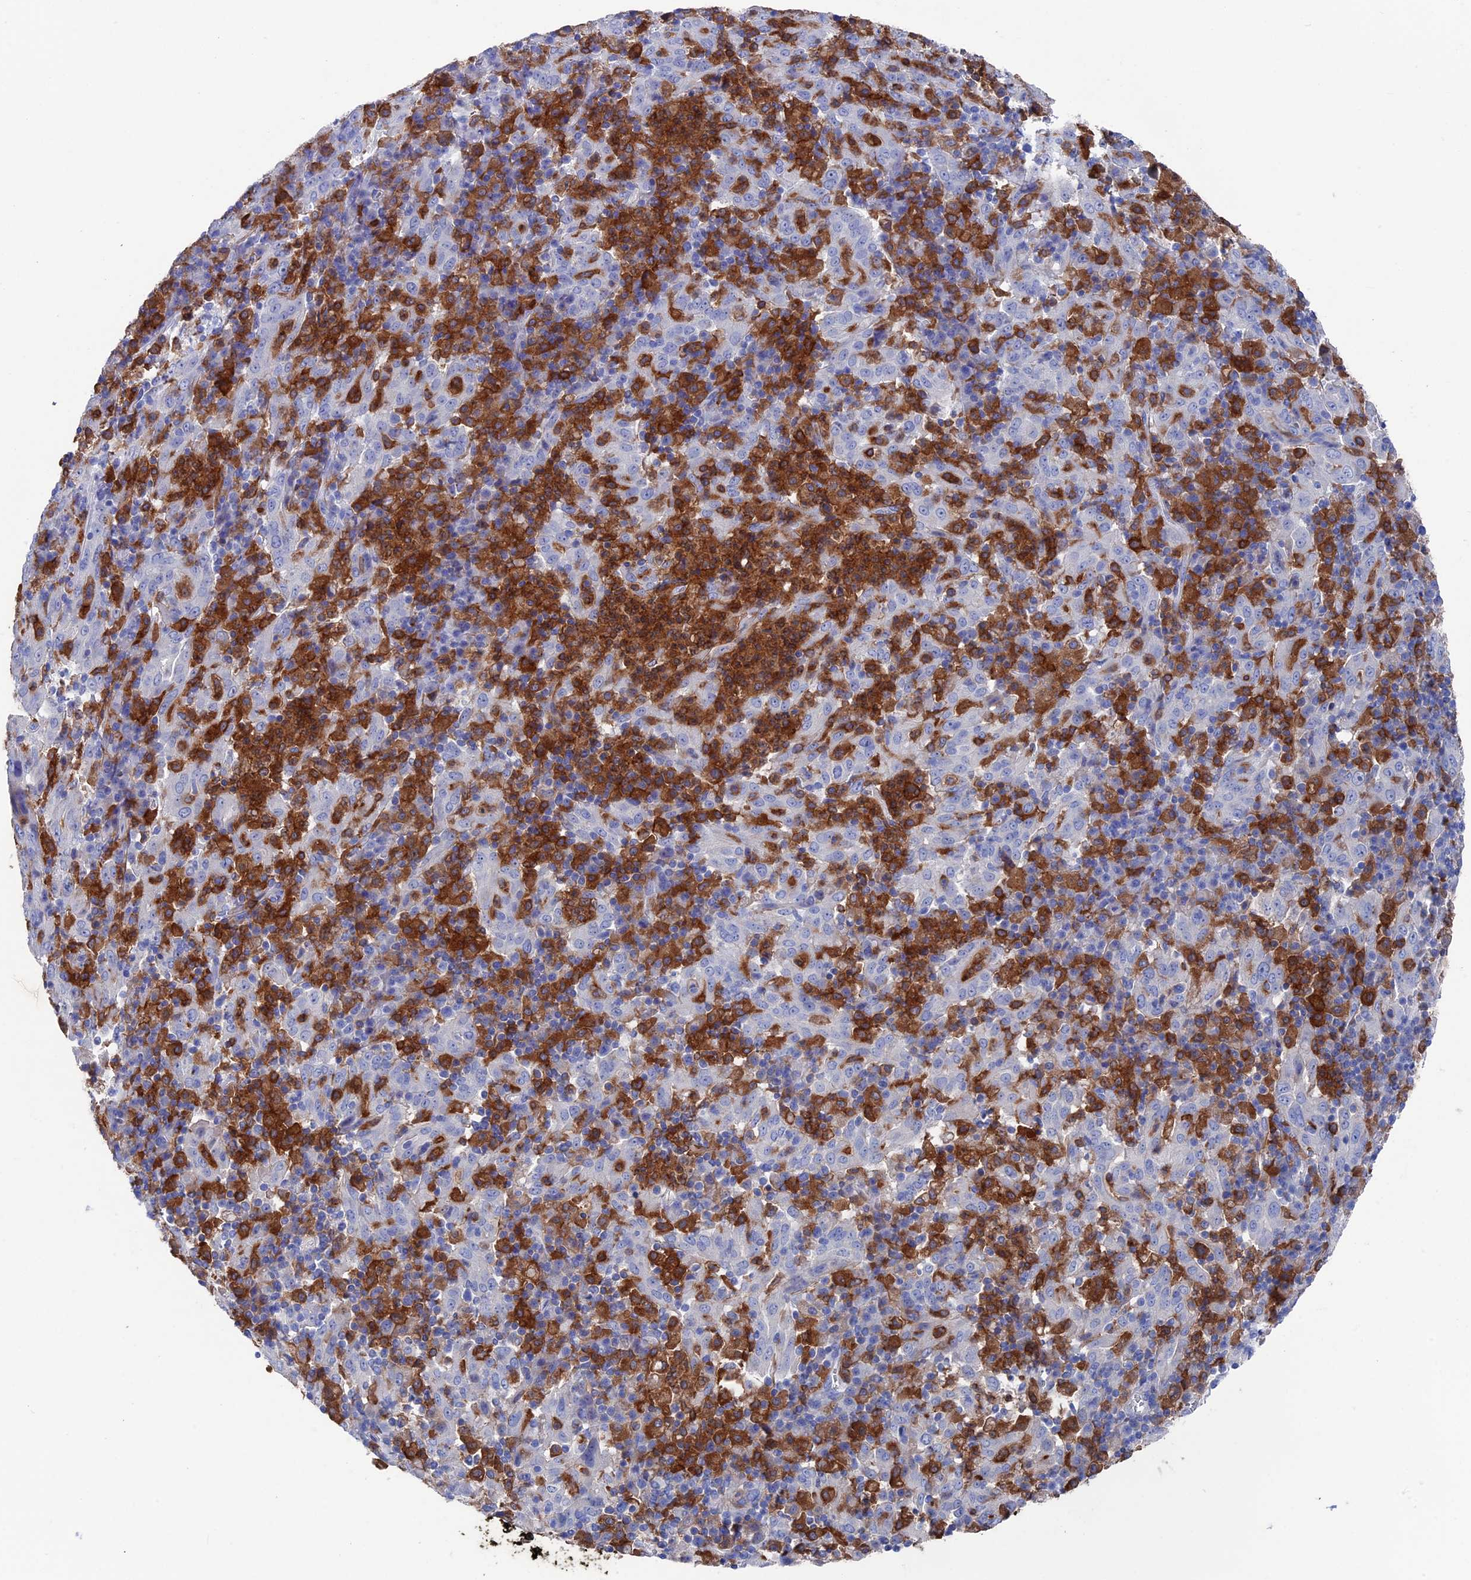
{"staining": {"intensity": "negative", "quantity": "none", "location": "none"}, "tissue": "pancreatic cancer", "cell_type": "Tumor cells", "image_type": "cancer", "snomed": [{"axis": "morphology", "description": "Adenocarcinoma, NOS"}, {"axis": "topography", "description": "Pancreas"}], "caption": "Immunohistochemistry (IHC) of human pancreatic cancer displays no positivity in tumor cells.", "gene": "TYROBP", "patient": {"sex": "male", "age": 63}}